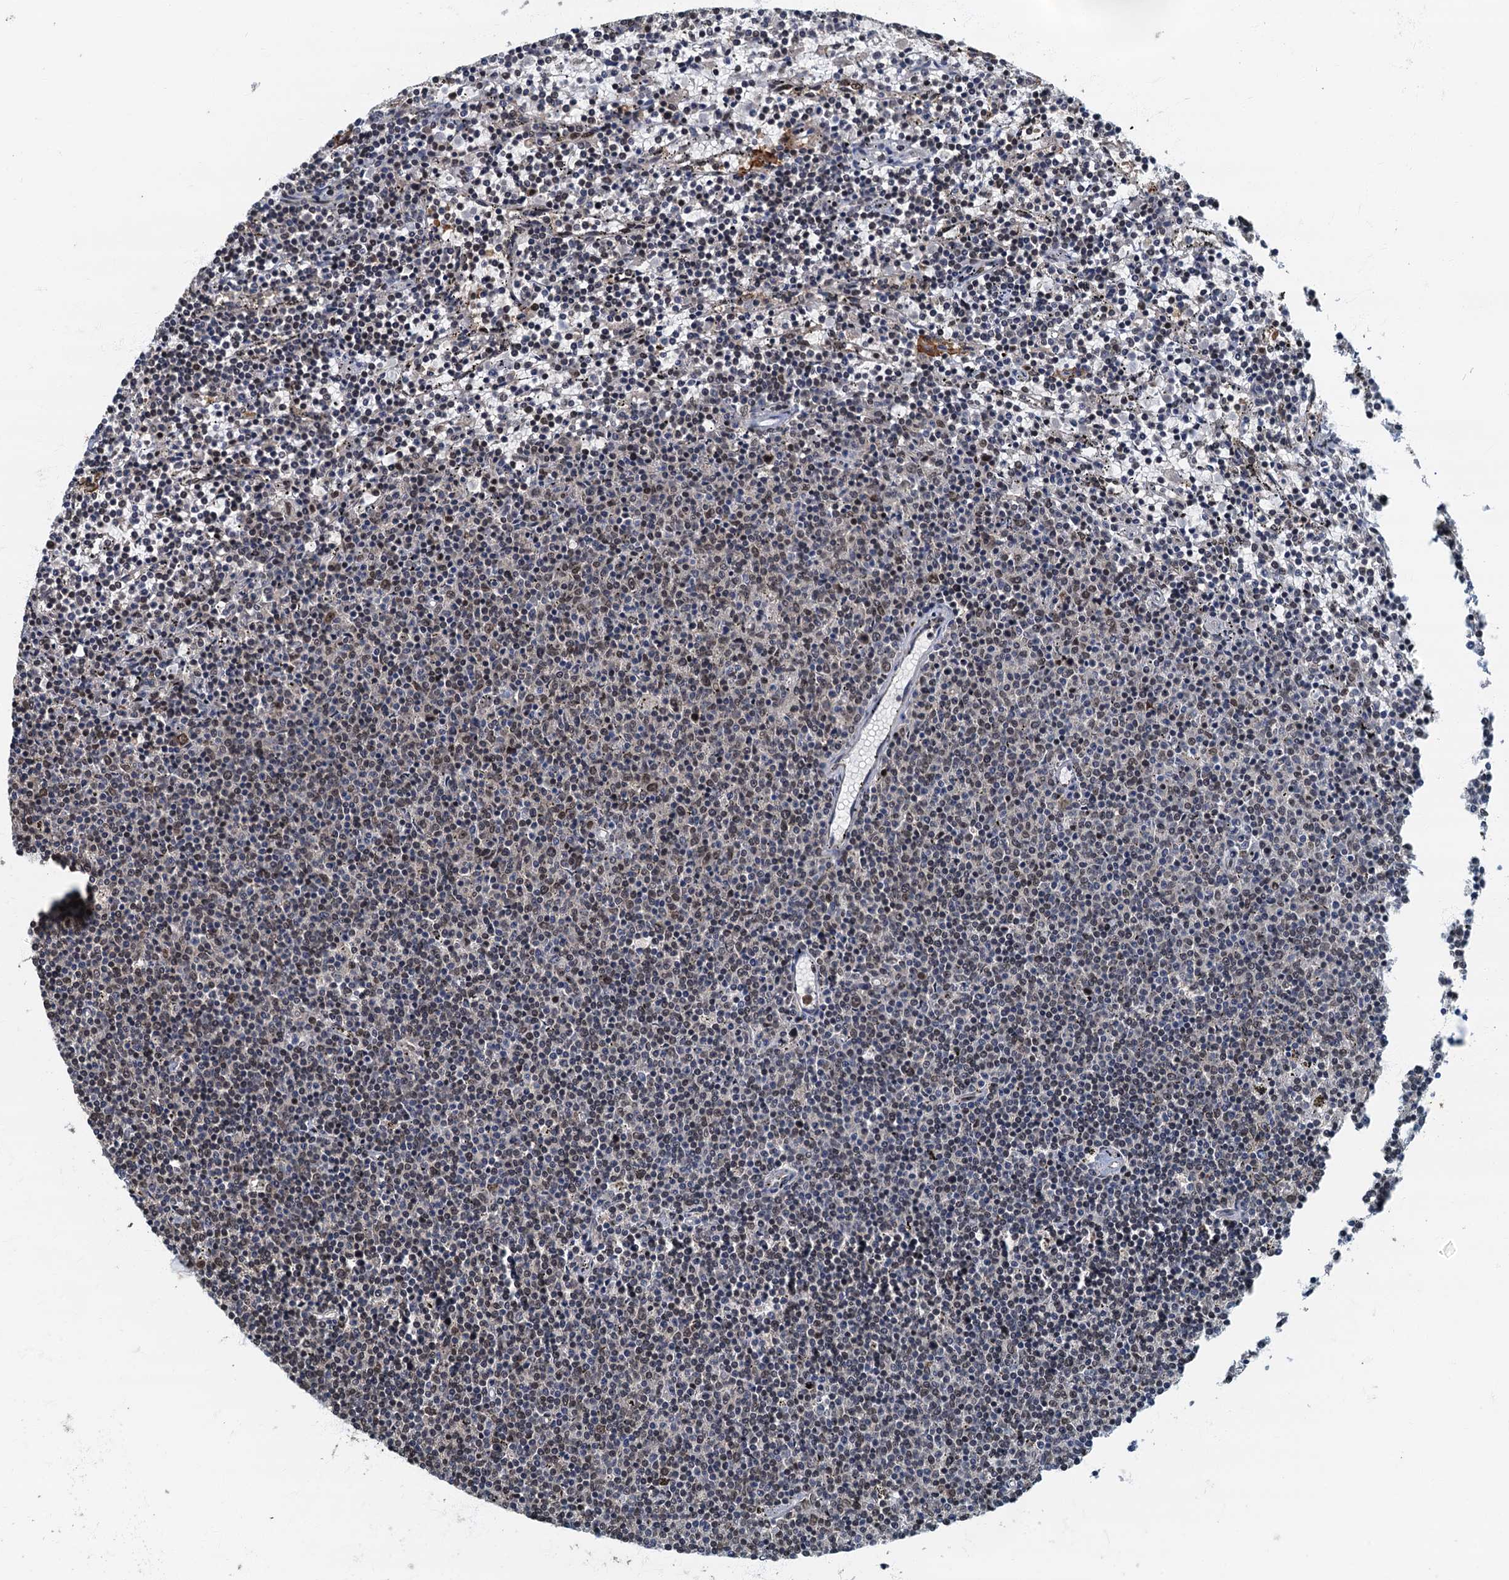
{"staining": {"intensity": "negative", "quantity": "none", "location": "none"}, "tissue": "lymphoma", "cell_type": "Tumor cells", "image_type": "cancer", "snomed": [{"axis": "morphology", "description": "Malignant lymphoma, non-Hodgkin's type, Low grade"}, {"axis": "topography", "description": "Spleen"}], "caption": "Immunohistochemistry photomicrograph of malignant lymphoma, non-Hodgkin's type (low-grade) stained for a protein (brown), which reveals no positivity in tumor cells. (Brightfield microscopy of DAB IHC at high magnification).", "gene": "CKAP2L", "patient": {"sex": "female", "age": 50}}